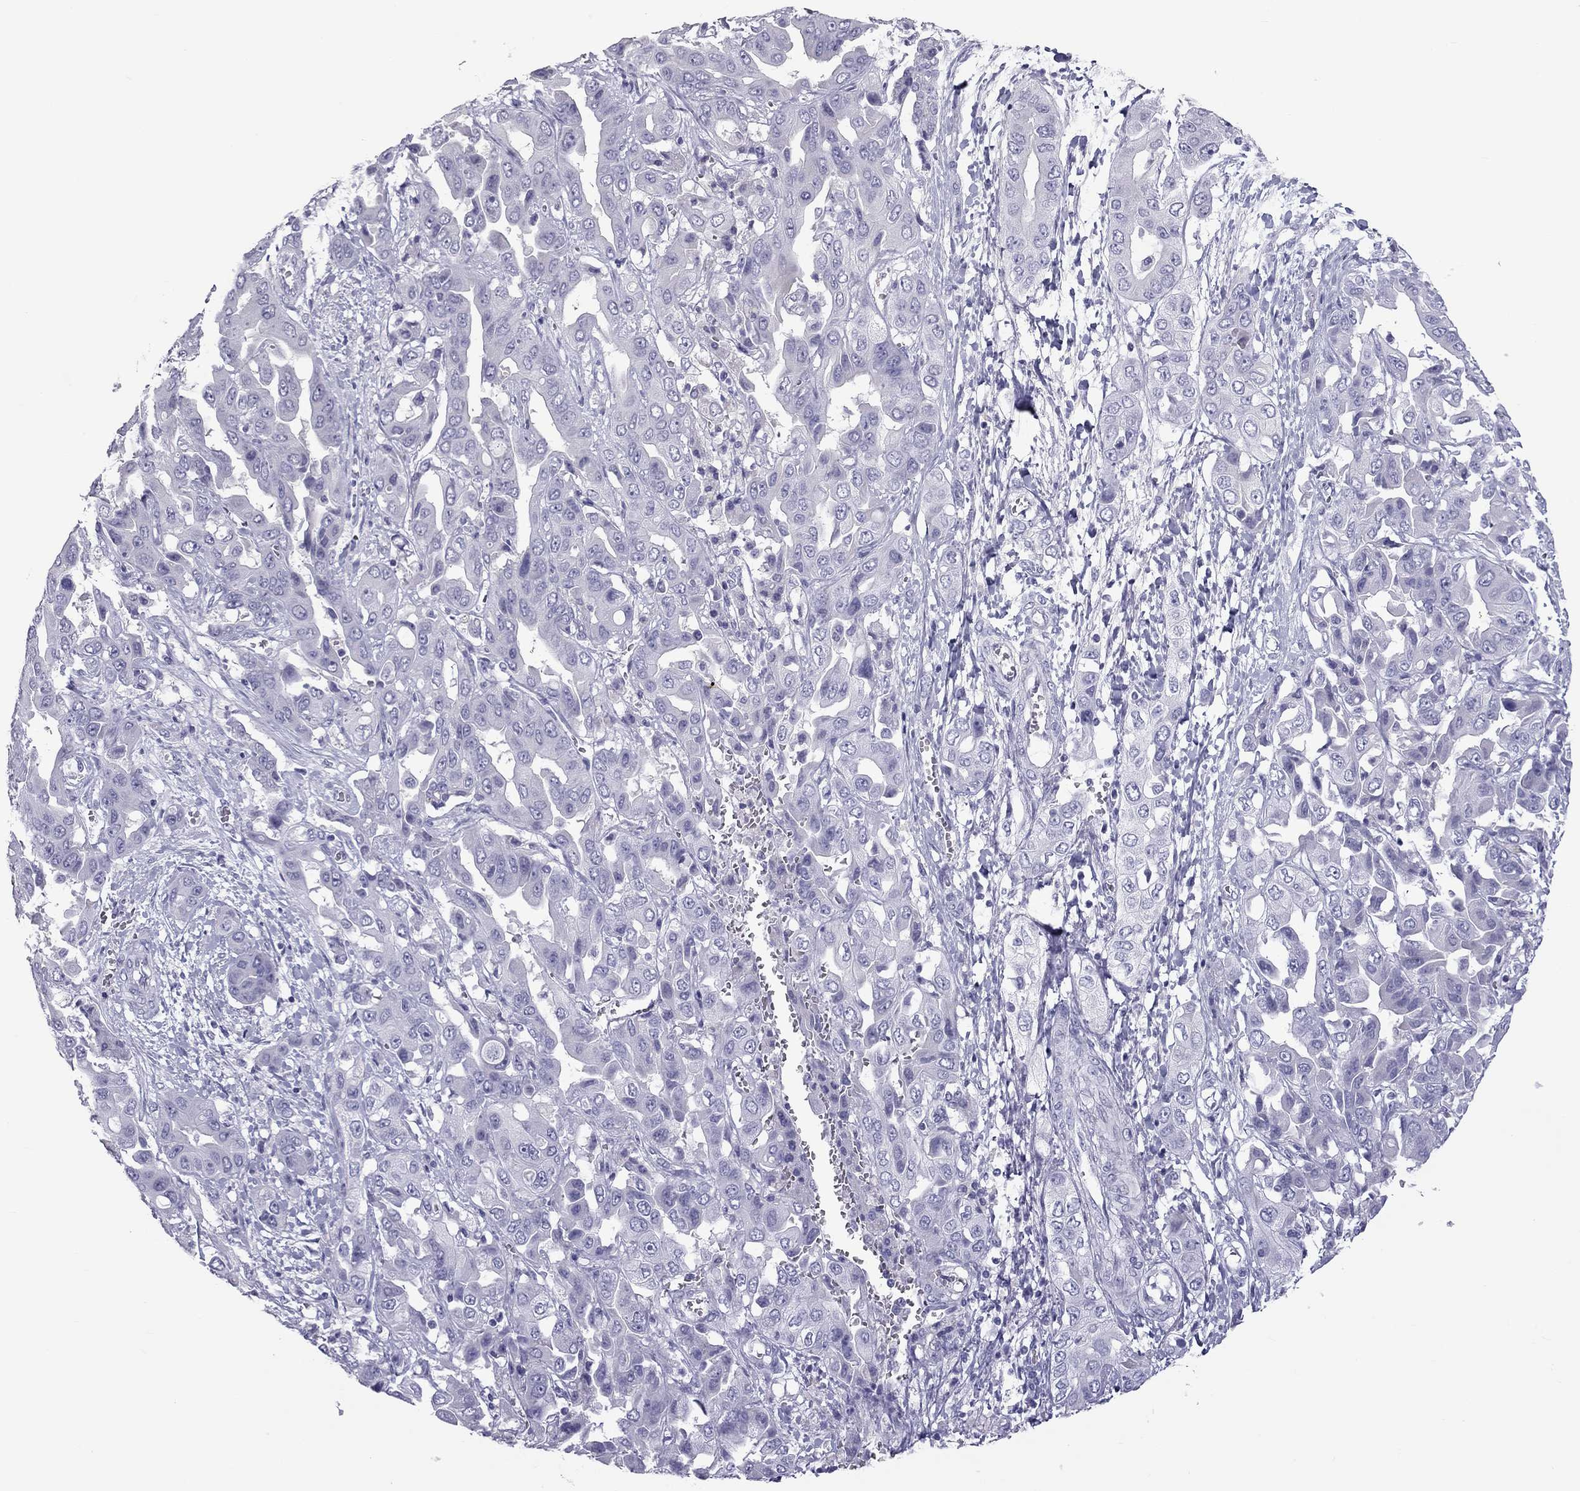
{"staining": {"intensity": "negative", "quantity": "none", "location": "none"}, "tissue": "liver cancer", "cell_type": "Tumor cells", "image_type": "cancer", "snomed": [{"axis": "morphology", "description": "Cholangiocarcinoma"}, {"axis": "topography", "description": "Liver"}], "caption": "The immunohistochemistry photomicrograph has no significant expression in tumor cells of liver cancer (cholangiocarcinoma) tissue. (Immunohistochemistry (ihc), brightfield microscopy, high magnification).", "gene": "TEX14", "patient": {"sex": "female", "age": 52}}